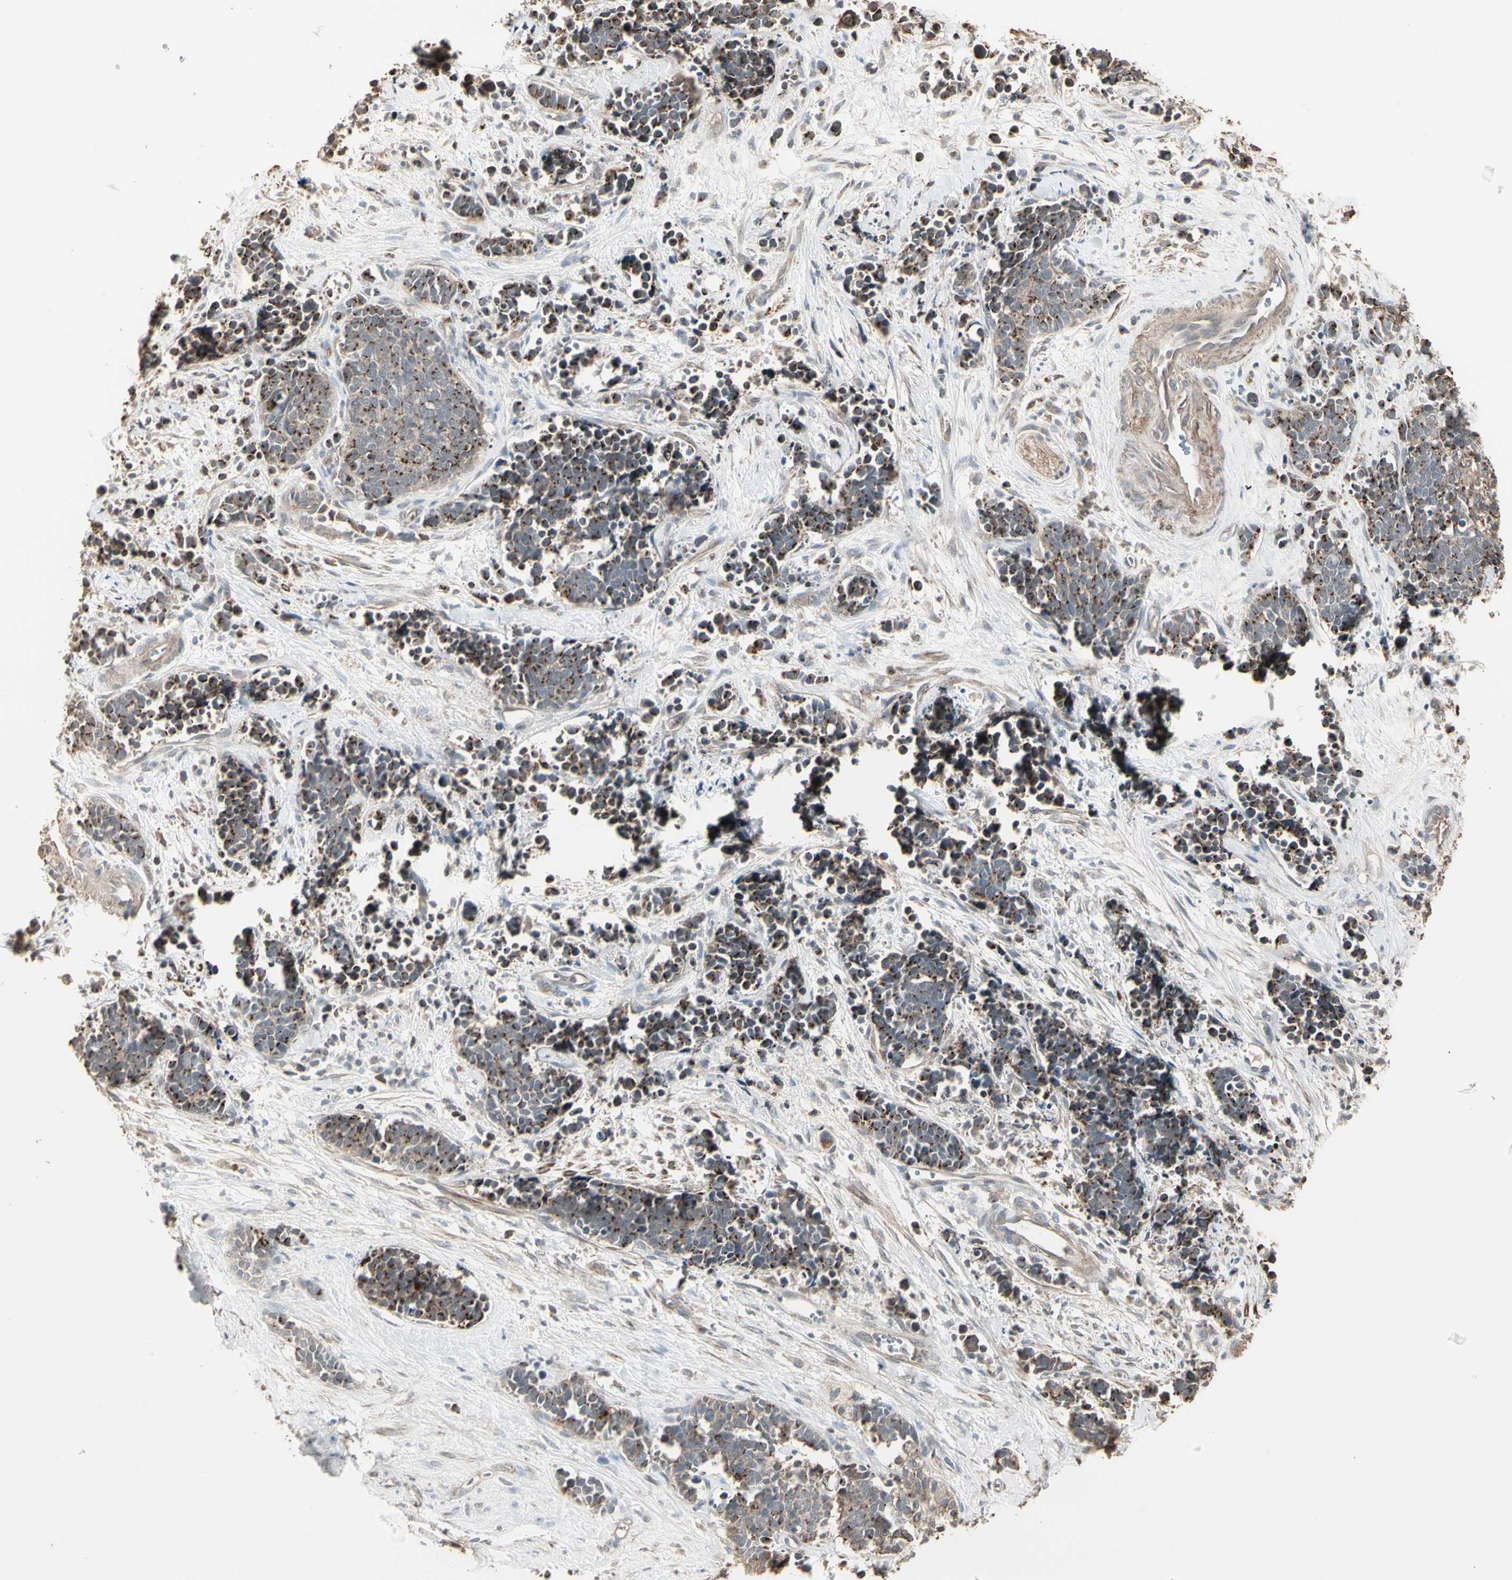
{"staining": {"intensity": "moderate", "quantity": ">75%", "location": "cytoplasmic/membranous"}, "tissue": "cervical cancer", "cell_type": "Tumor cells", "image_type": "cancer", "snomed": [{"axis": "morphology", "description": "Squamous cell carcinoma, NOS"}, {"axis": "topography", "description": "Cervix"}], "caption": "High-magnification brightfield microscopy of cervical cancer stained with DAB (3,3'-diaminobenzidine) (brown) and counterstained with hematoxylin (blue). tumor cells exhibit moderate cytoplasmic/membranous expression is seen in about>75% of cells.", "gene": "GALNT3", "patient": {"sex": "female", "age": 35}}